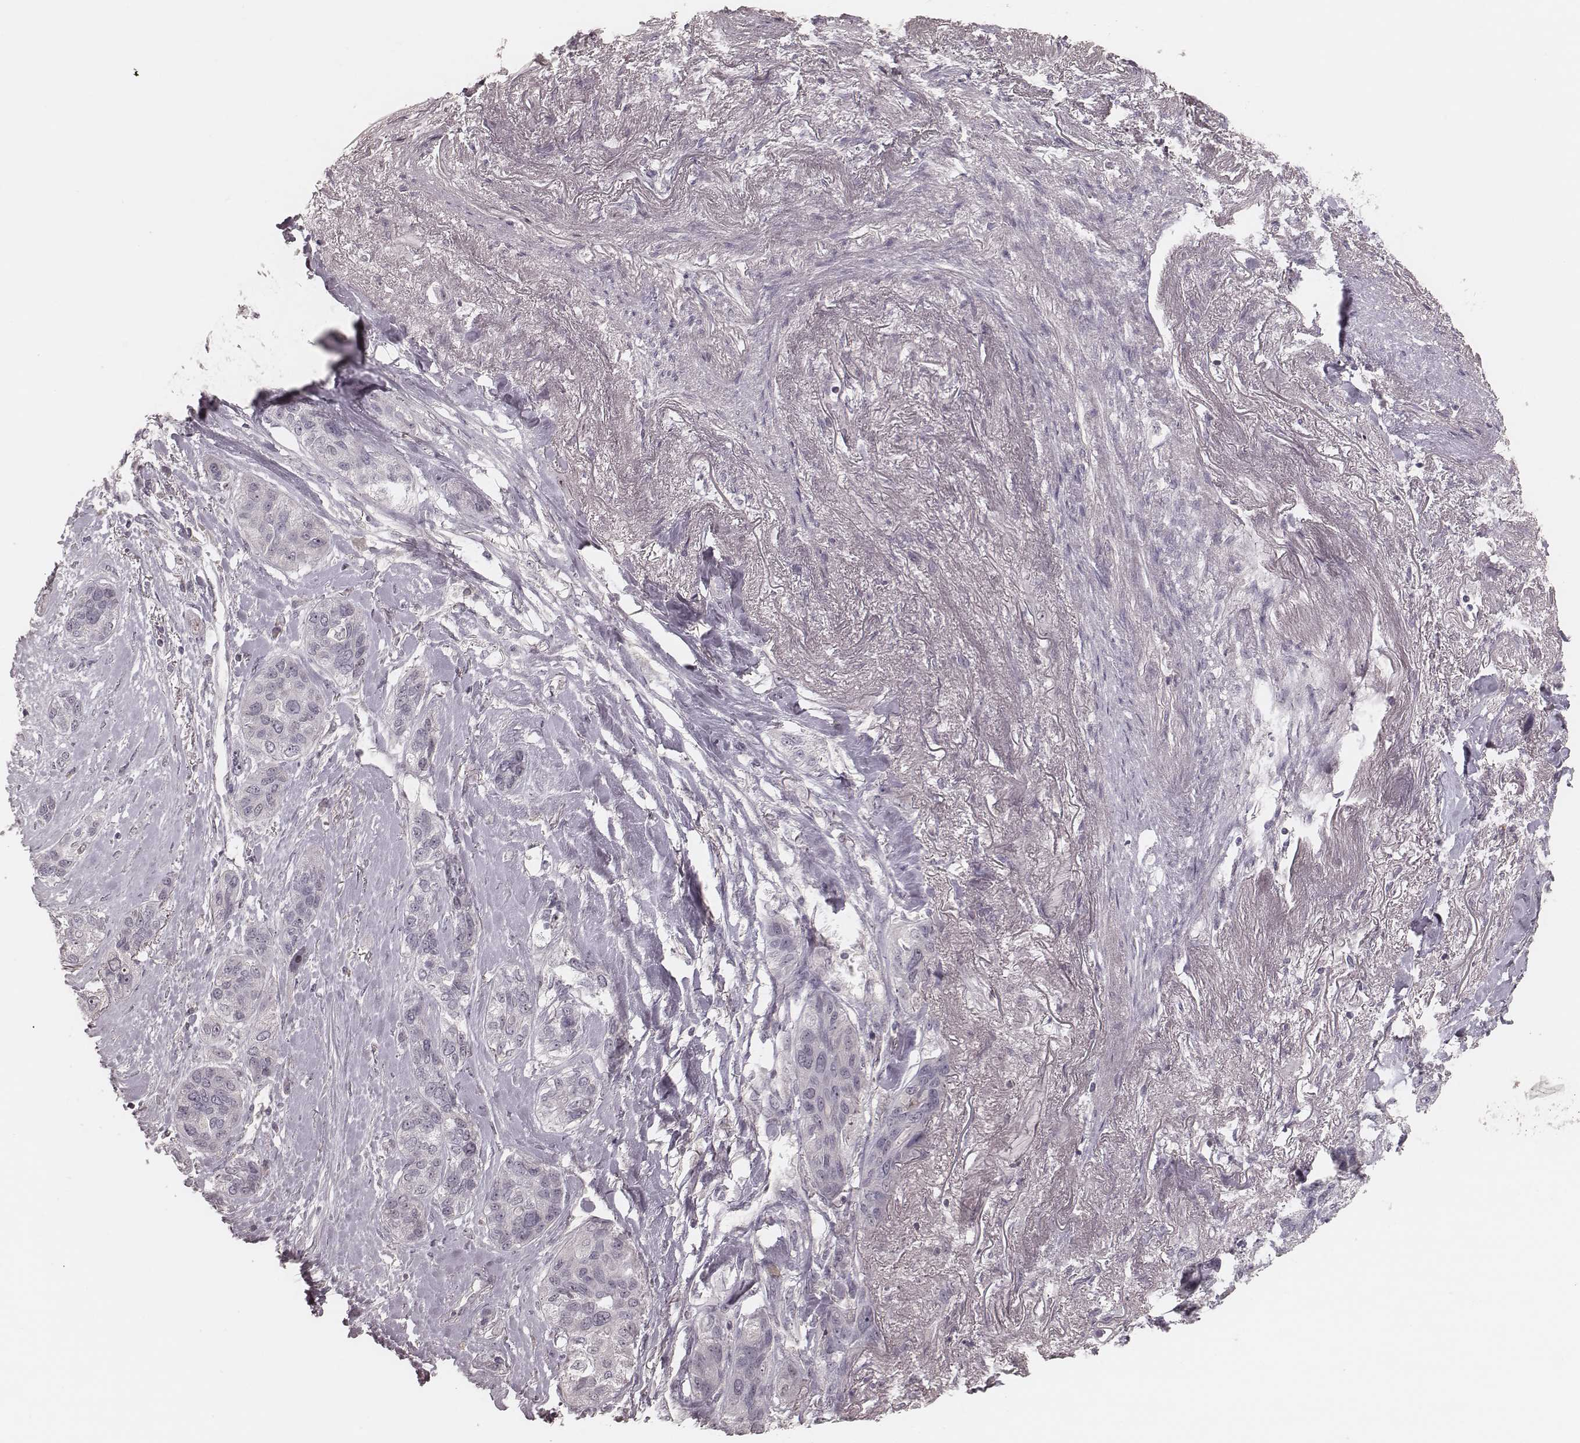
{"staining": {"intensity": "negative", "quantity": "none", "location": "none"}, "tissue": "lung cancer", "cell_type": "Tumor cells", "image_type": "cancer", "snomed": [{"axis": "morphology", "description": "Squamous cell carcinoma, NOS"}, {"axis": "topography", "description": "Lung"}], "caption": "DAB (3,3'-diaminobenzidine) immunohistochemical staining of human lung cancer (squamous cell carcinoma) shows no significant expression in tumor cells.", "gene": "FAM13B", "patient": {"sex": "female", "age": 70}}